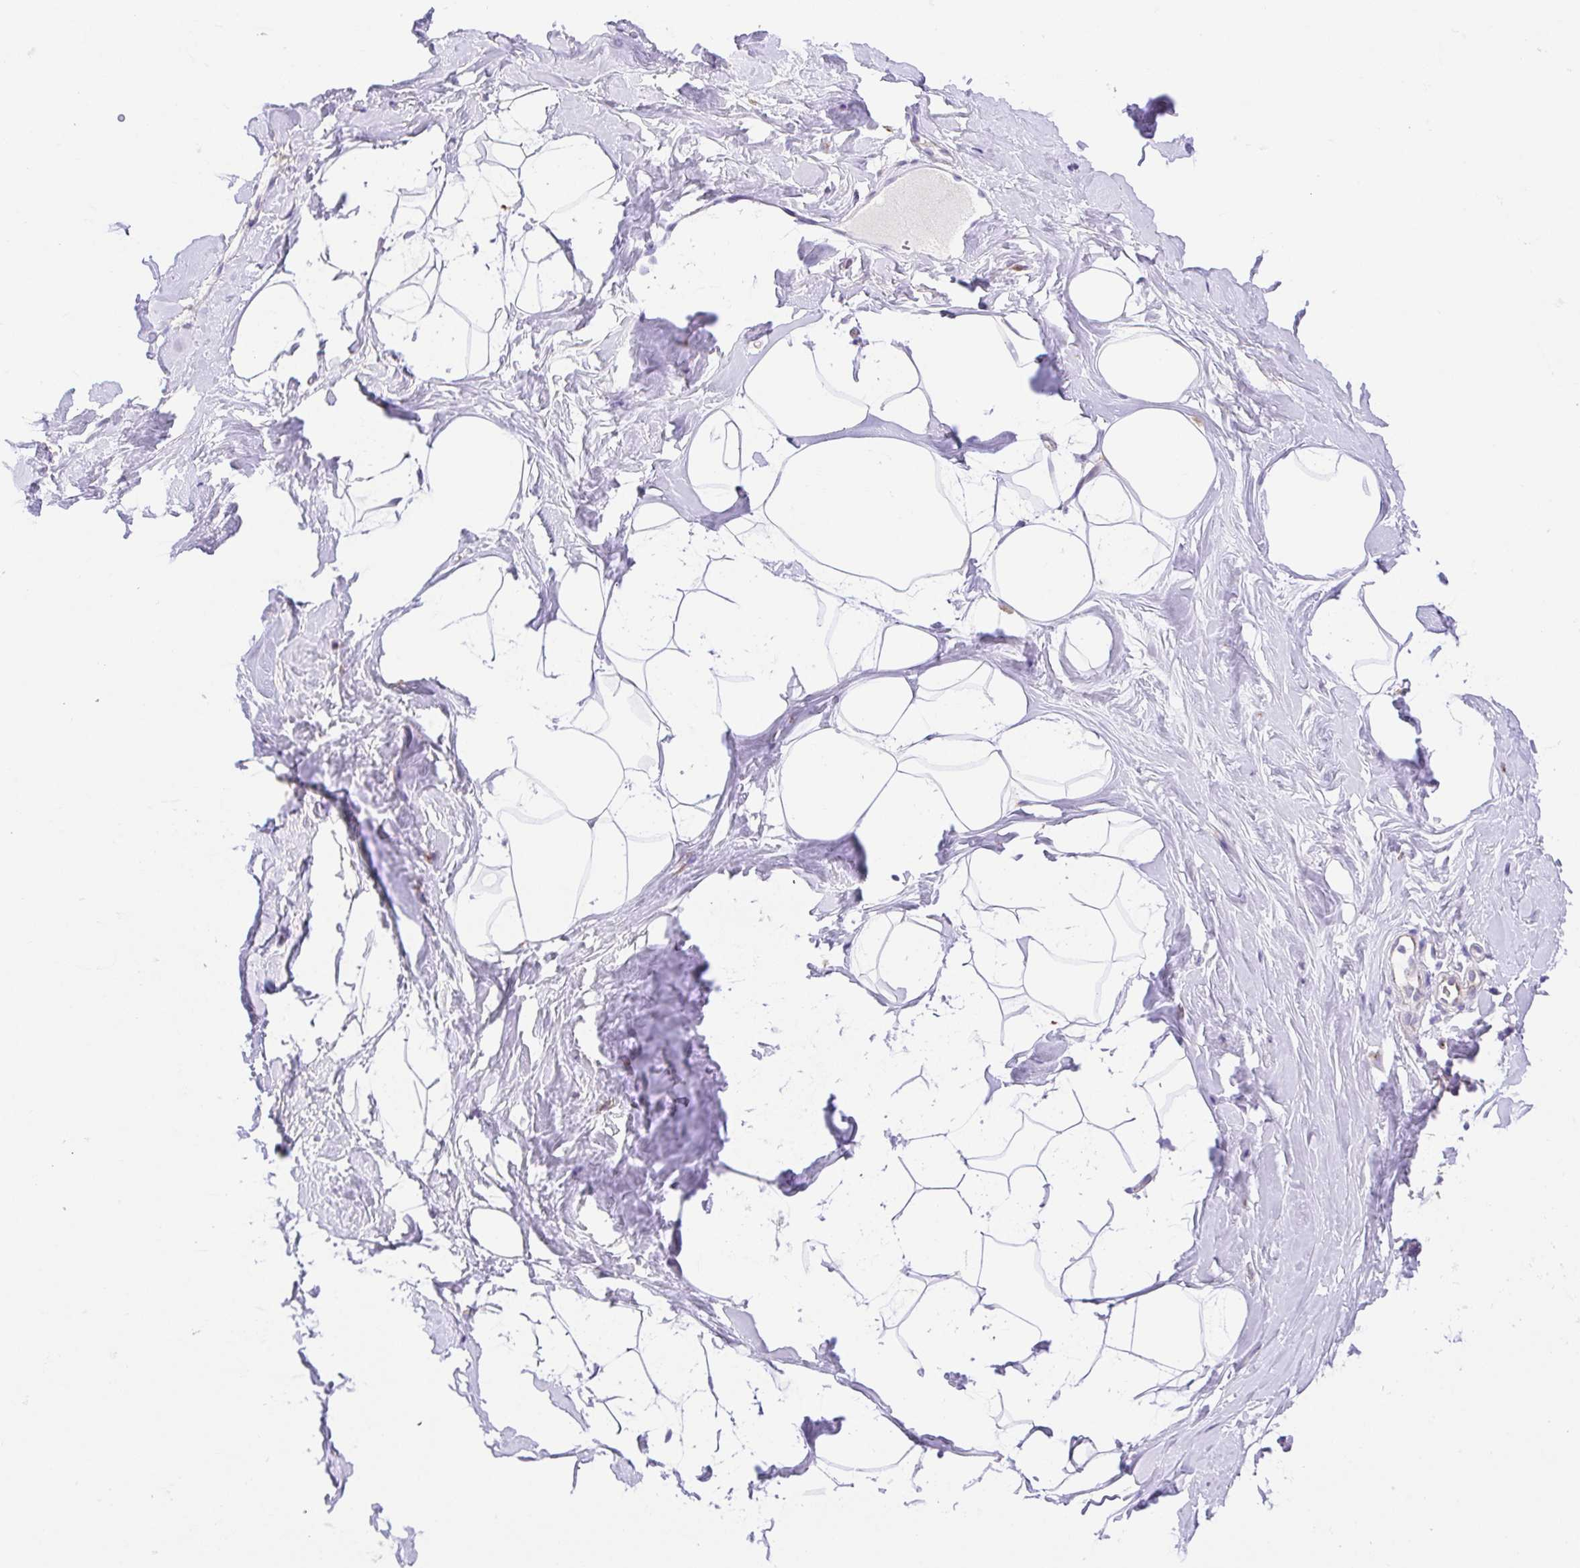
{"staining": {"intensity": "negative", "quantity": "none", "location": "none"}, "tissue": "breast", "cell_type": "Adipocytes", "image_type": "normal", "snomed": [{"axis": "morphology", "description": "Normal tissue, NOS"}, {"axis": "topography", "description": "Breast"}], "caption": "IHC of normal breast exhibits no staining in adipocytes.", "gene": "SLC13A1", "patient": {"sex": "female", "age": 32}}